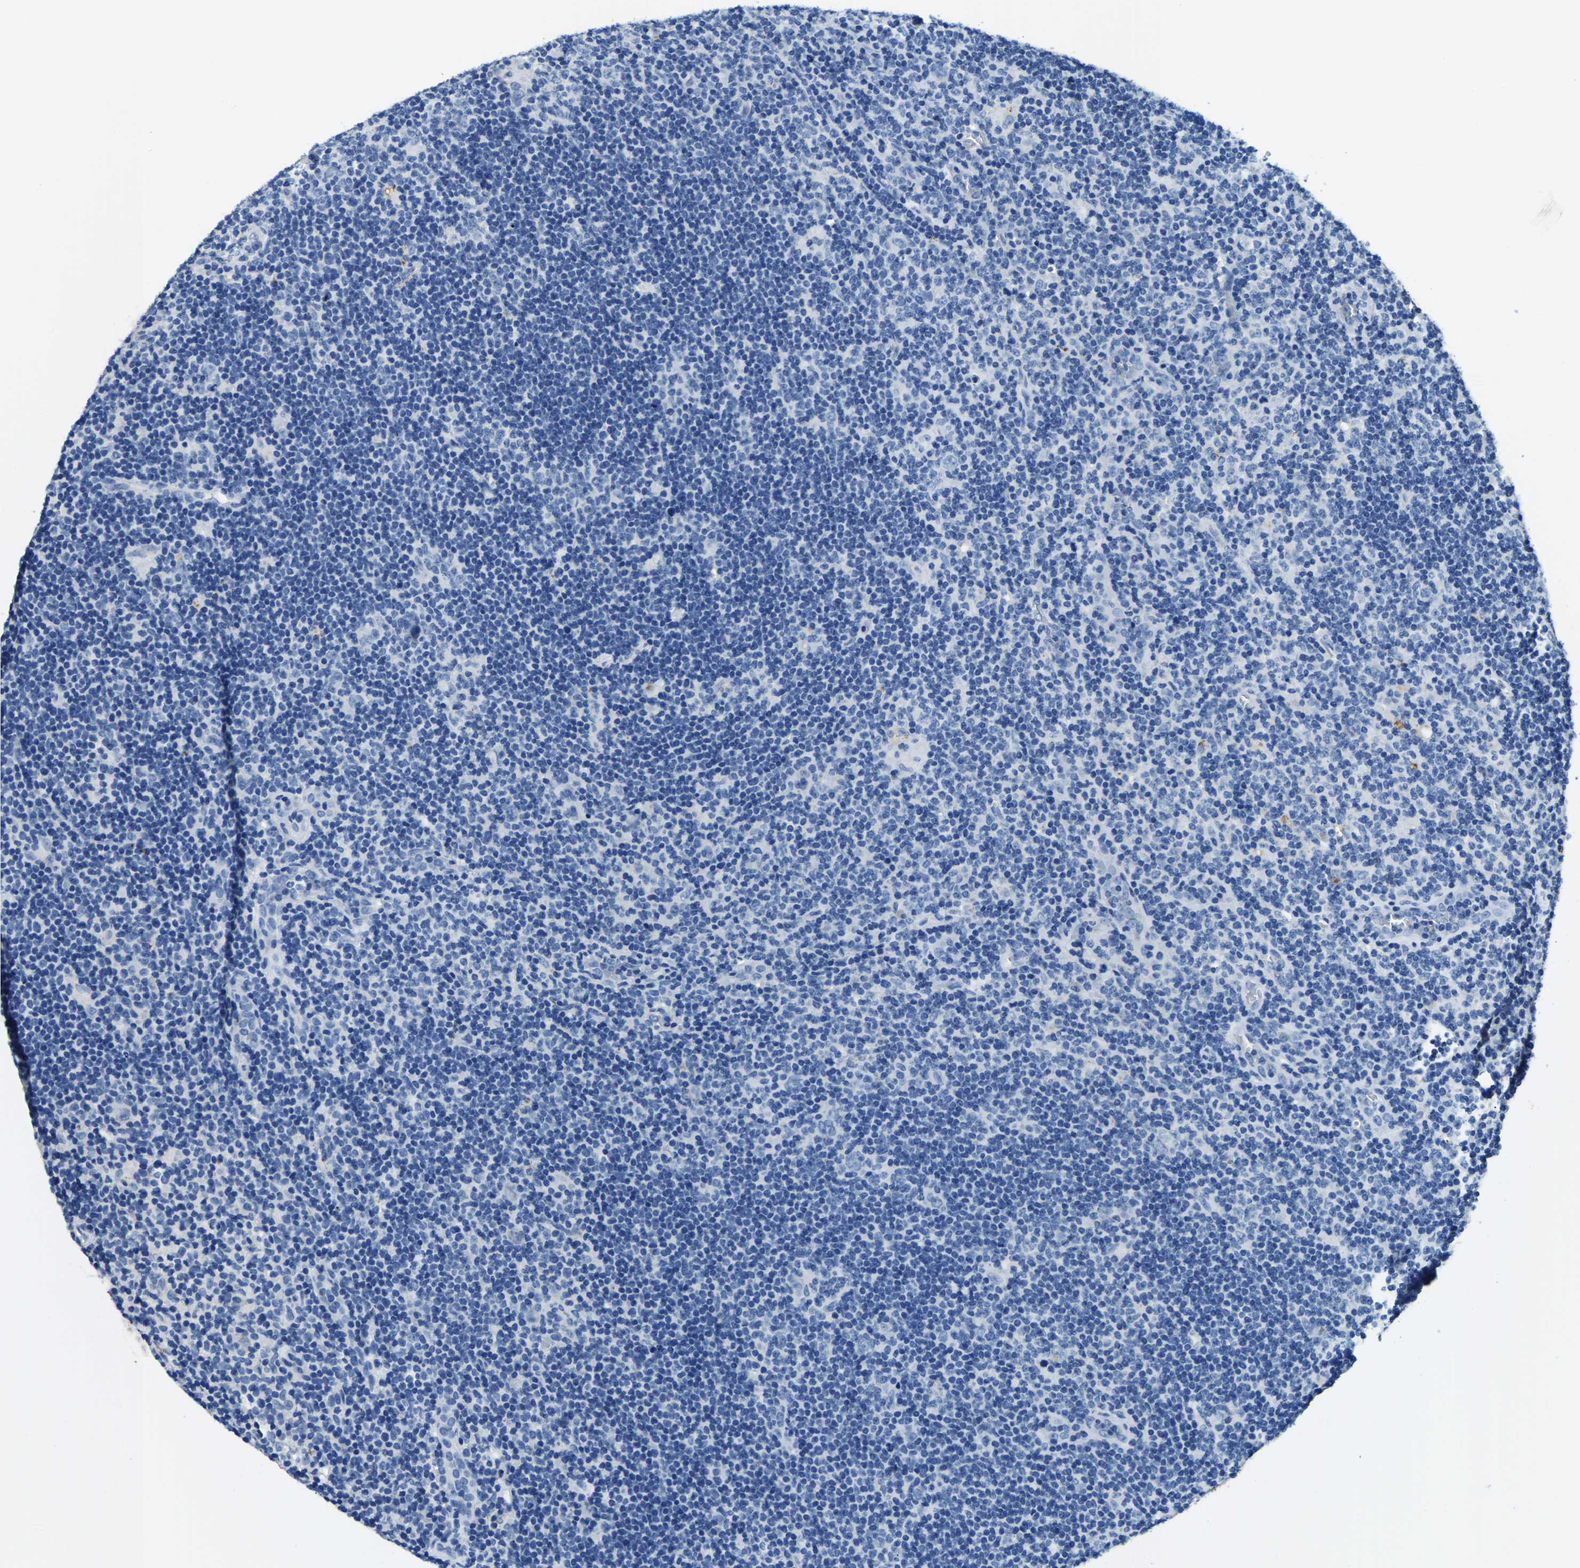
{"staining": {"intensity": "negative", "quantity": "none", "location": "none"}, "tissue": "lymphoma", "cell_type": "Tumor cells", "image_type": "cancer", "snomed": [{"axis": "morphology", "description": "Hodgkin's disease, NOS"}, {"axis": "topography", "description": "Lymph node"}], "caption": "Hodgkin's disease was stained to show a protein in brown. There is no significant expression in tumor cells. (DAB (3,3'-diaminobenzidine) immunohistochemistry visualized using brightfield microscopy, high magnification).", "gene": "UBN2", "patient": {"sex": "female", "age": 57}}